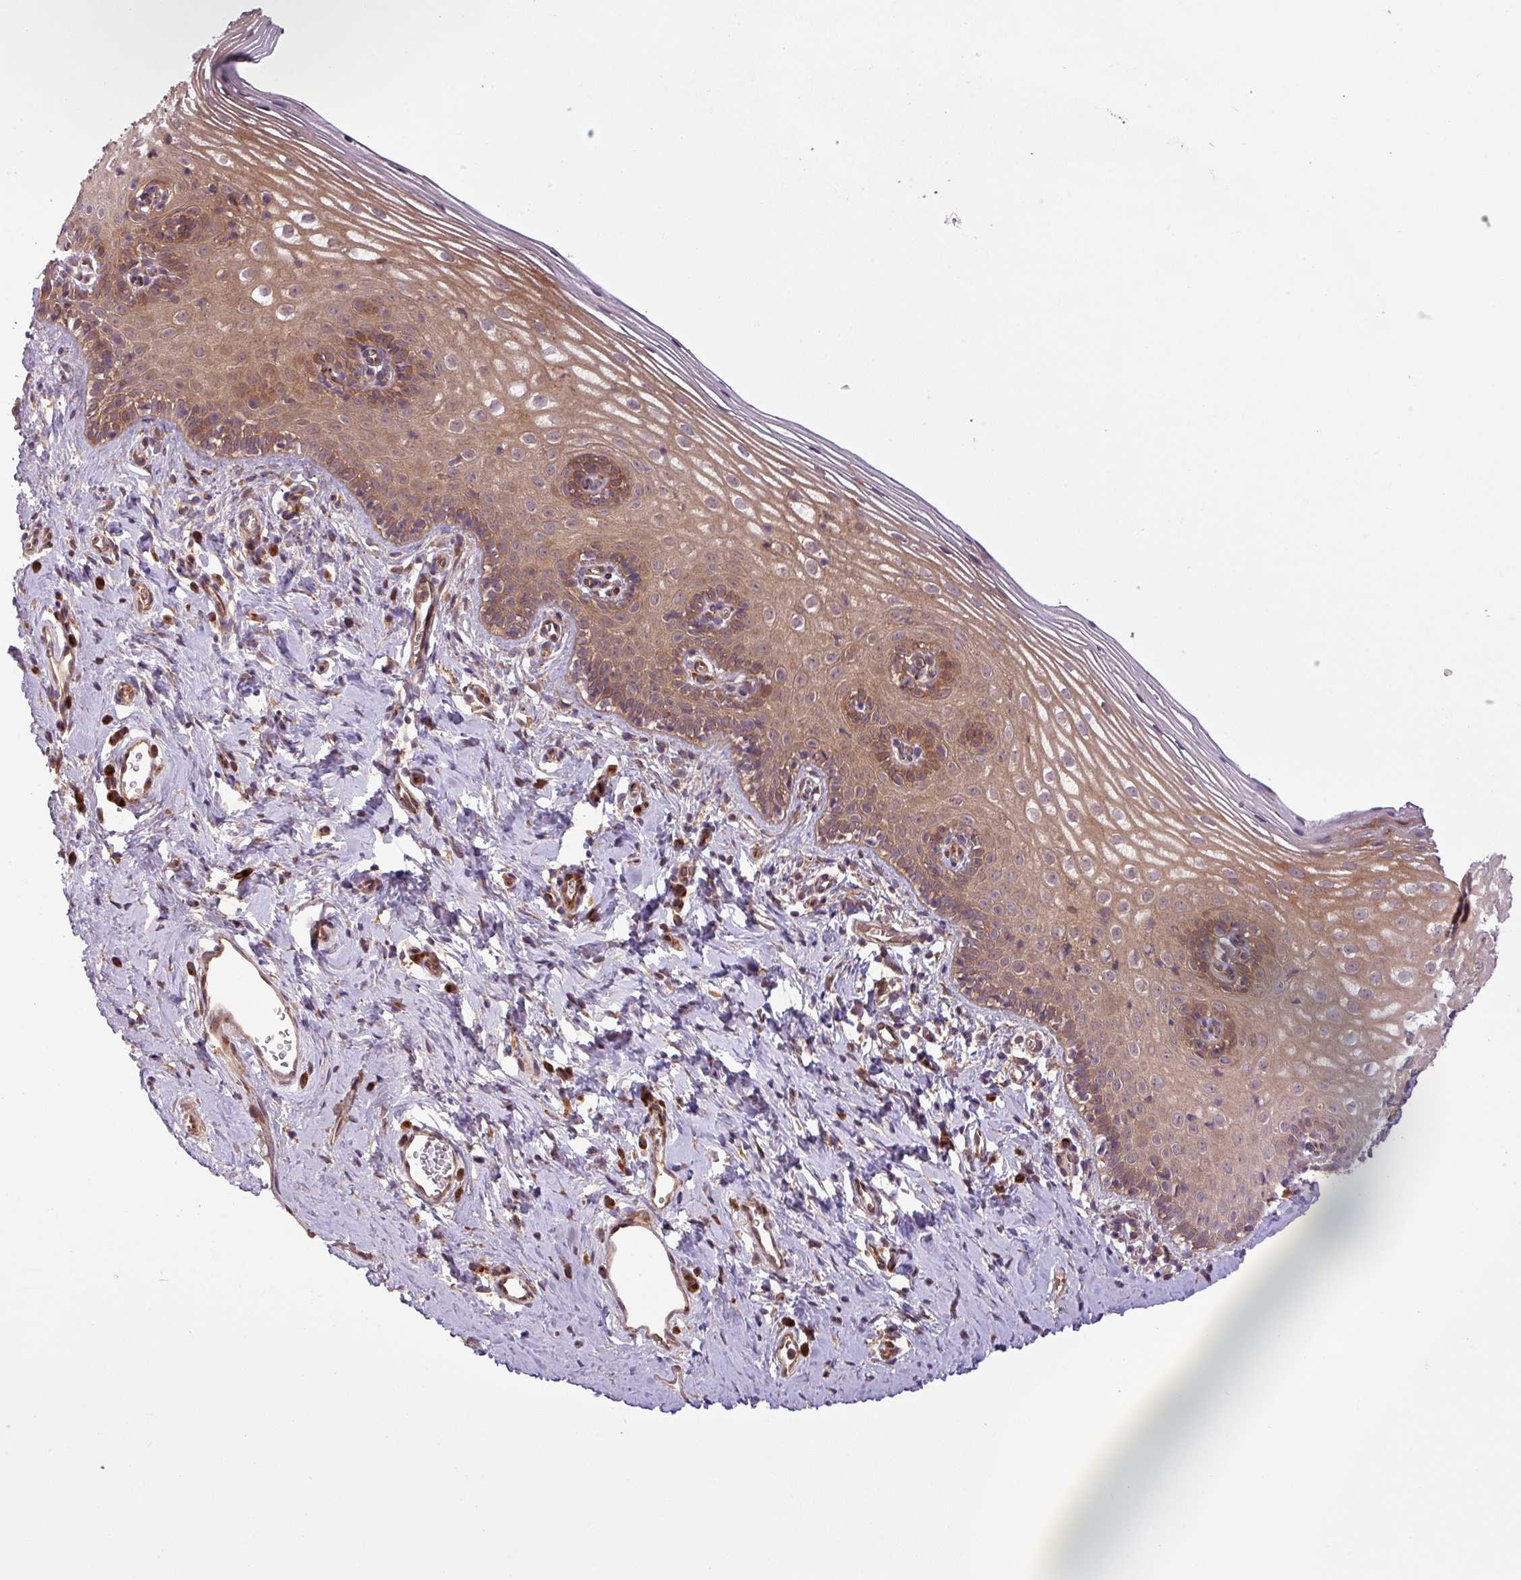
{"staining": {"intensity": "moderate", "quantity": ">75%", "location": "cytoplasmic/membranous"}, "tissue": "cervix", "cell_type": "Glandular cells", "image_type": "normal", "snomed": [{"axis": "morphology", "description": "Normal tissue, NOS"}, {"axis": "topography", "description": "Cervix"}], "caption": "Protein staining reveals moderate cytoplasmic/membranous positivity in about >75% of glandular cells in unremarkable cervix. The protein of interest is shown in brown color, while the nuclei are stained blue.", "gene": "ART1", "patient": {"sex": "female", "age": 44}}